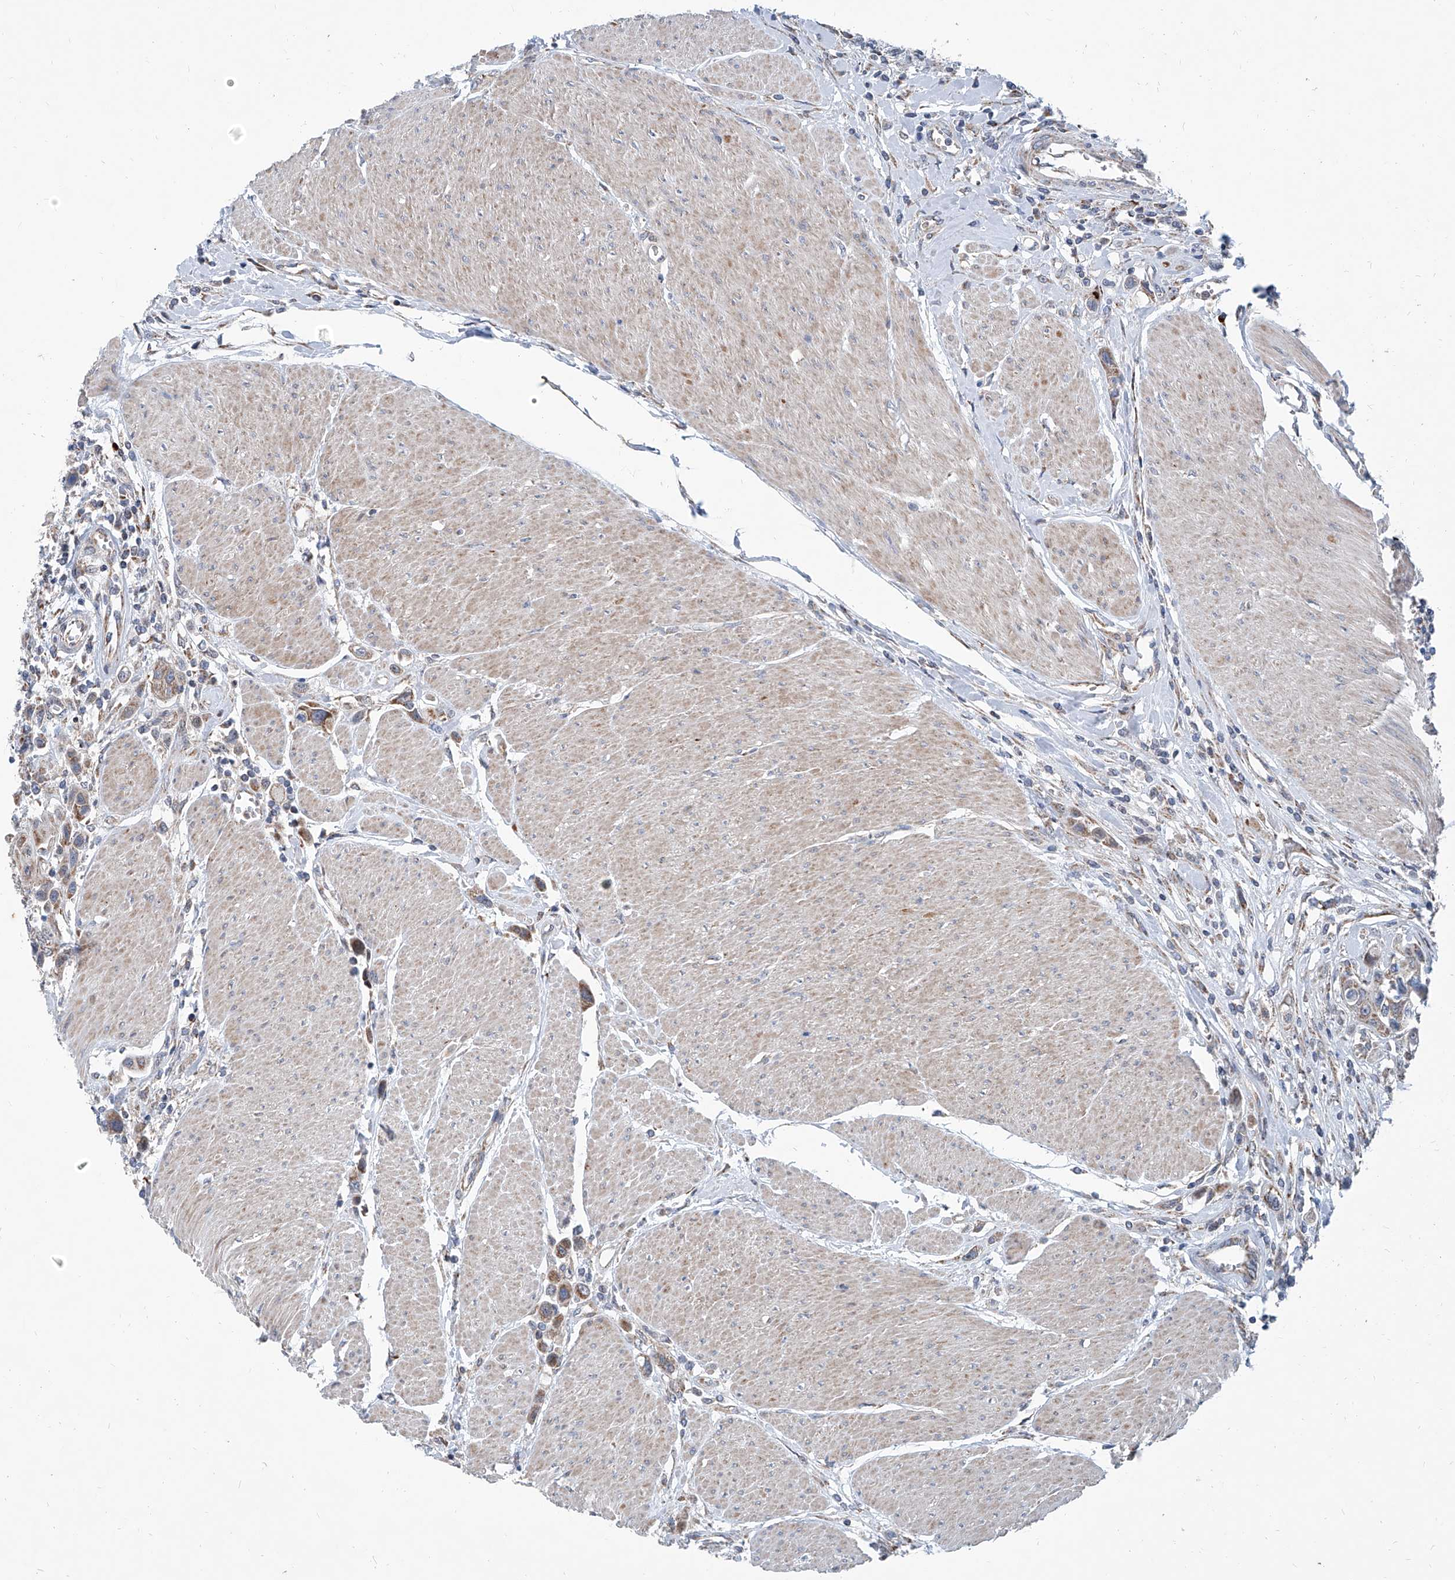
{"staining": {"intensity": "moderate", "quantity": ">75%", "location": "cytoplasmic/membranous"}, "tissue": "urothelial cancer", "cell_type": "Tumor cells", "image_type": "cancer", "snomed": [{"axis": "morphology", "description": "Urothelial carcinoma, High grade"}, {"axis": "topography", "description": "Urinary bladder"}], "caption": "Immunohistochemical staining of urothelial cancer shows medium levels of moderate cytoplasmic/membranous protein expression in about >75% of tumor cells.", "gene": "USP48", "patient": {"sex": "male", "age": 50}}